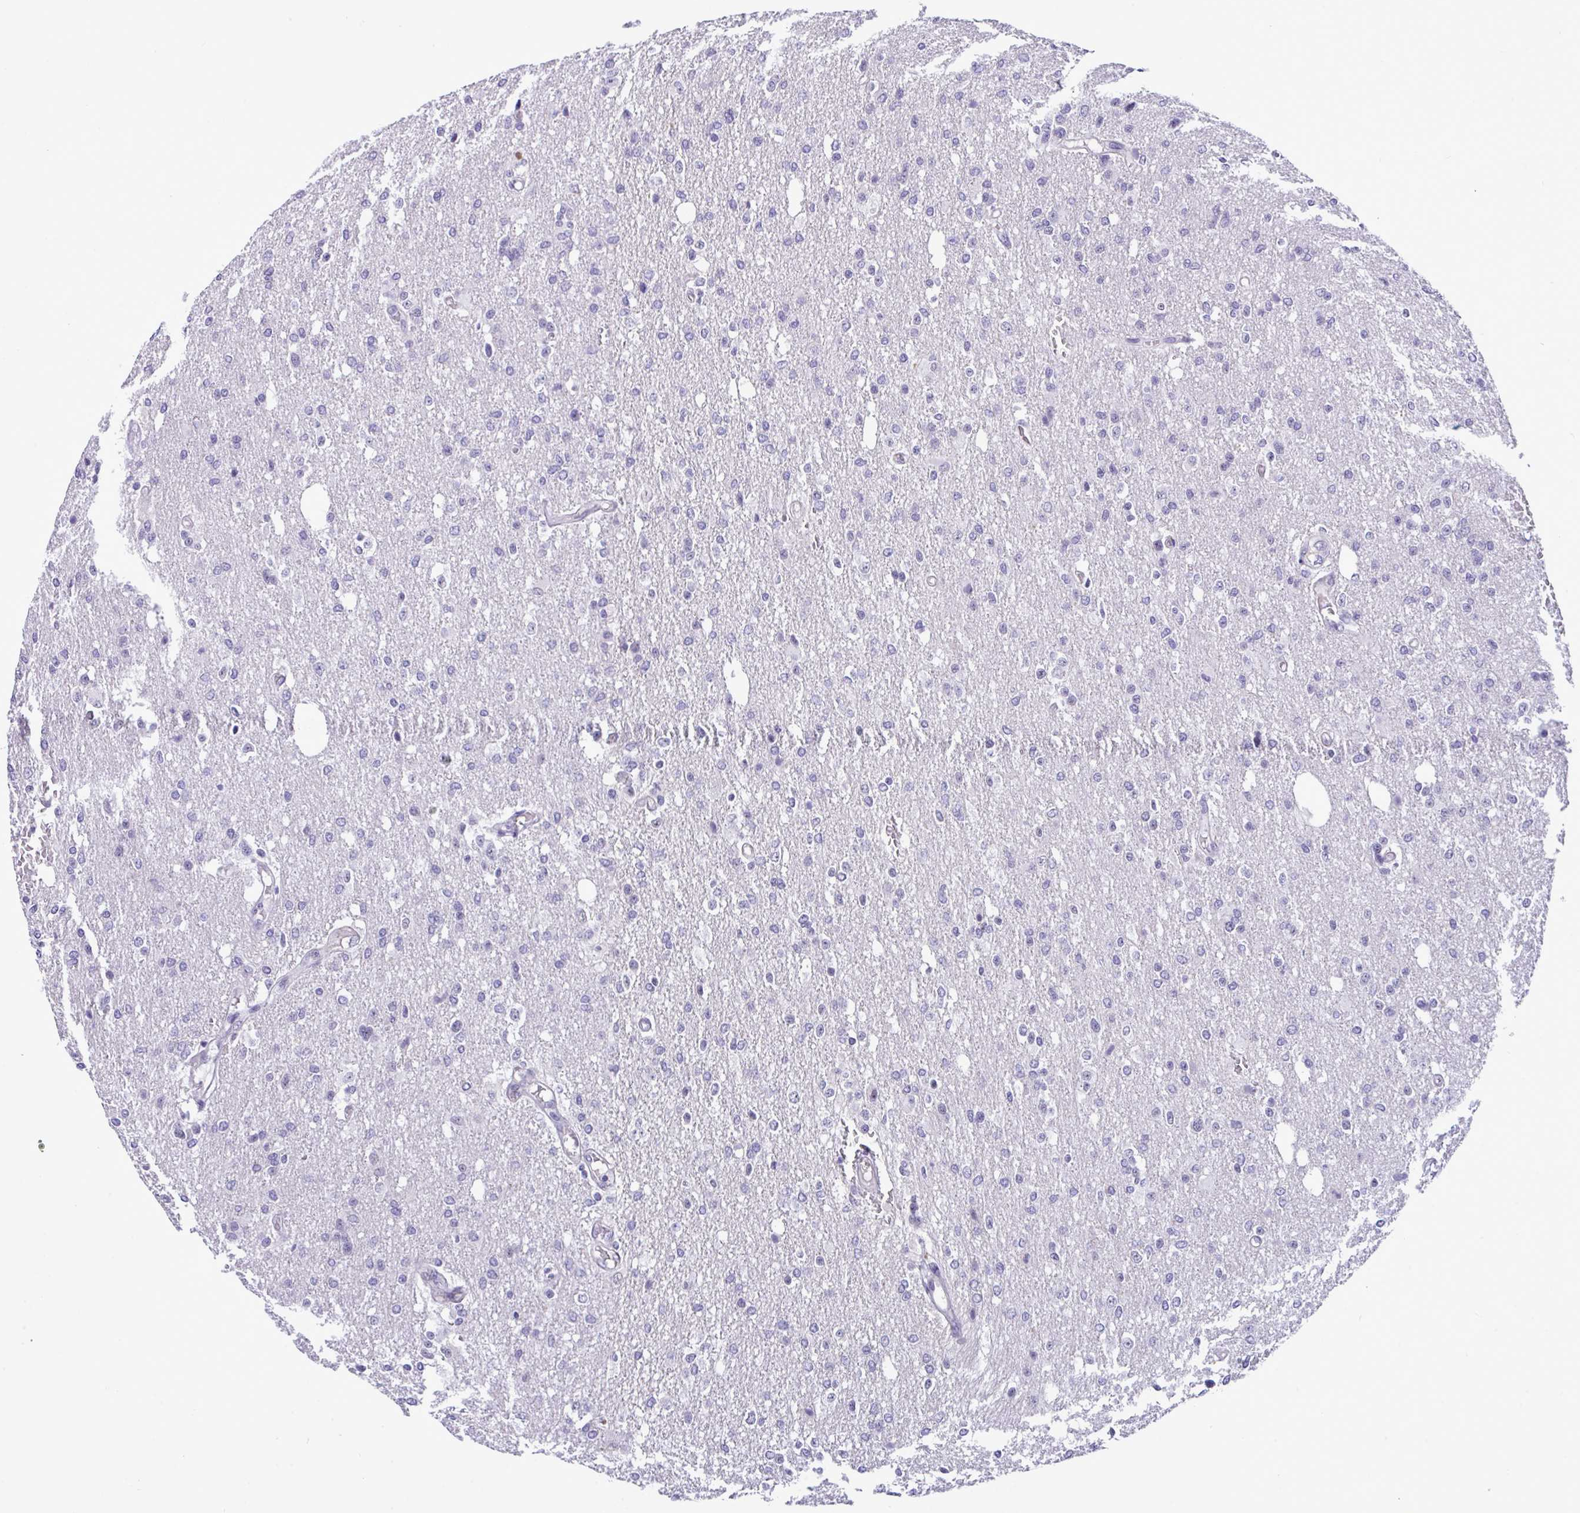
{"staining": {"intensity": "negative", "quantity": "none", "location": "none"}, "tissue": "glioma", "cell_type": "Tumor cells", "image_type": "cancer", "snomed": [{"axis": "morphology", "description": "Glioma, malignant, Low grade"}, {"axis": "topography", "description": "Brain"}], "caption": "Immunohistochemical staining of human malignant low-grade glioma displays no significant expression in tumor cells.", "gene": "YBX2", "patient": {"sex": "male", "age": 26}}